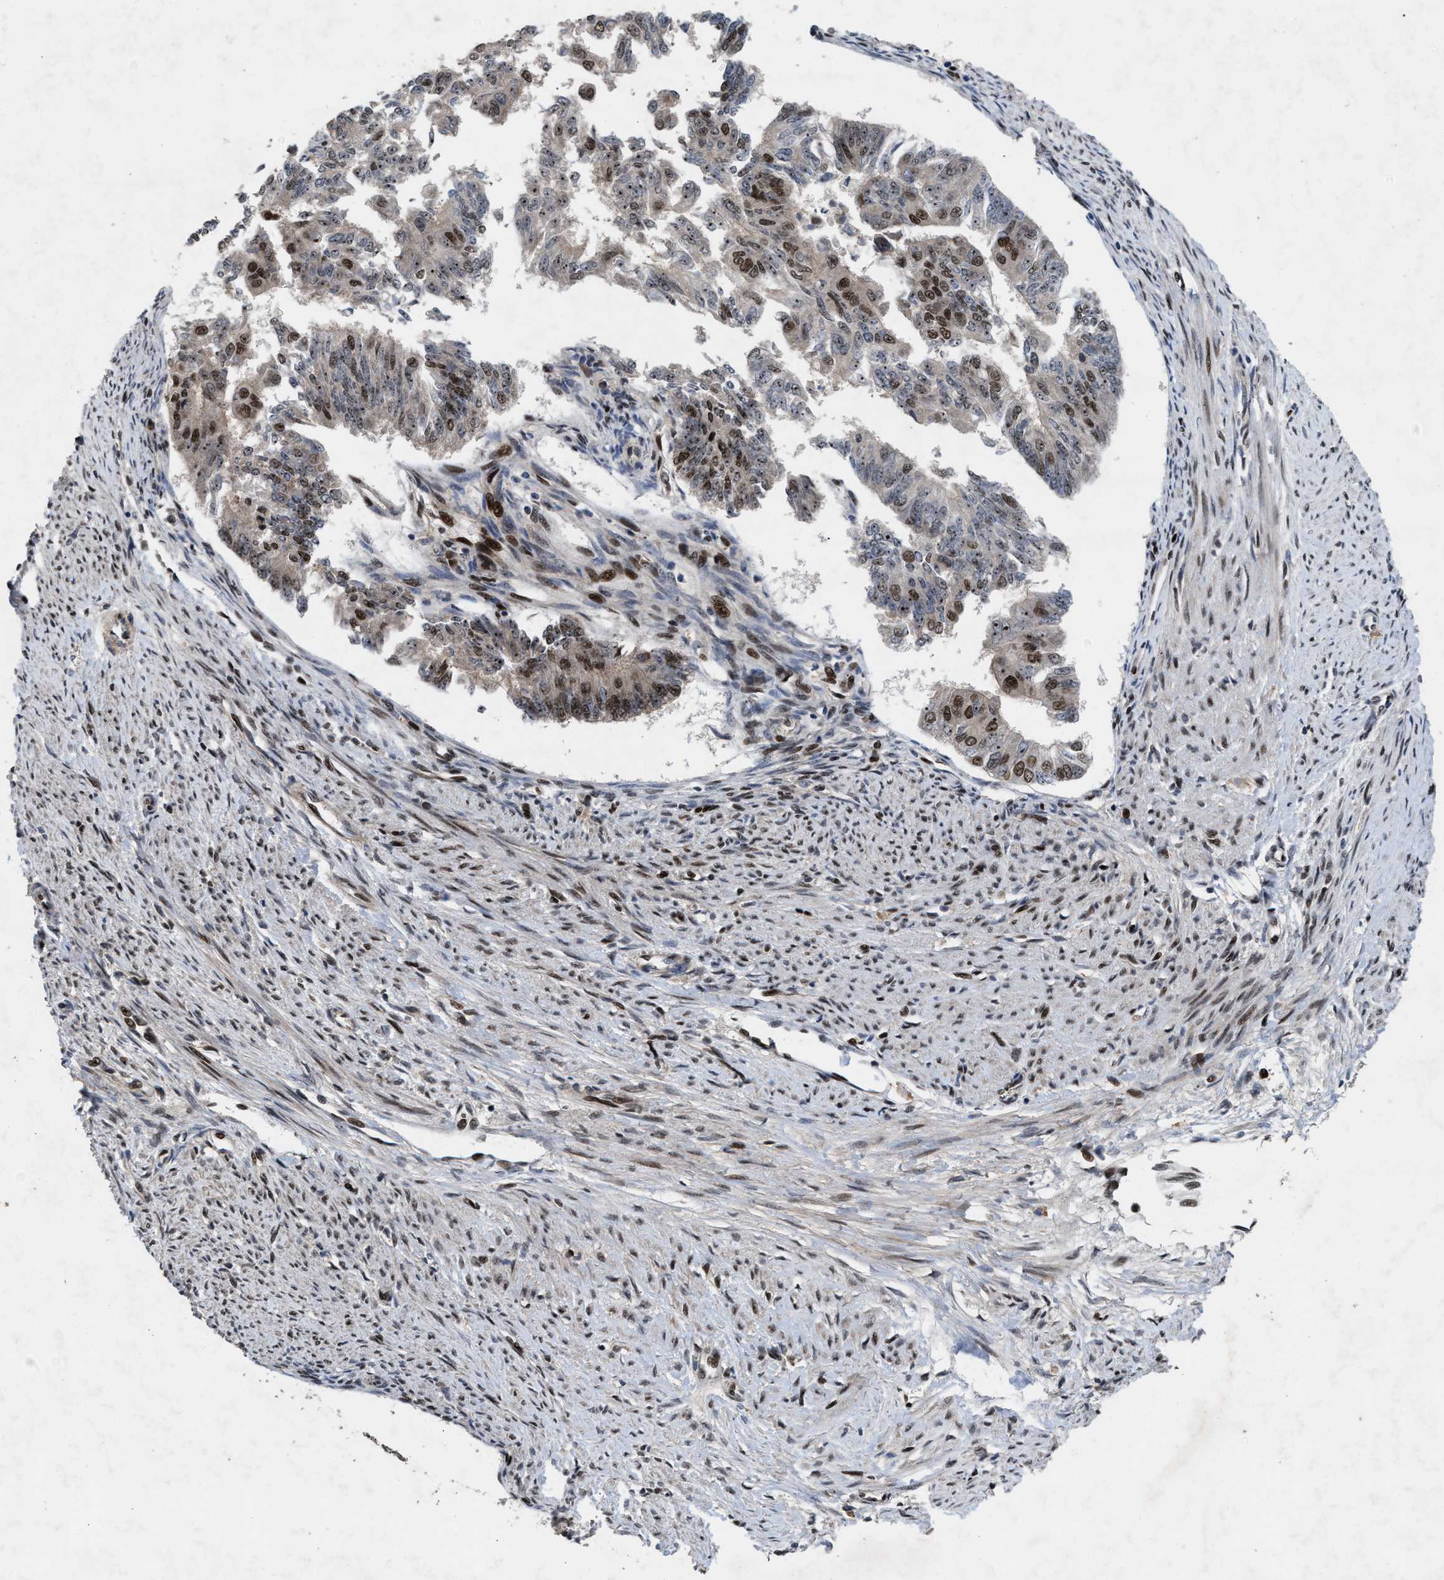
{"staining": {"intensity": "moderate", "quantity": "25%-75%", "location": "nuclear"}, "tissue": "endometrial cancer", "cell_type": "Tumor cells", "image_type": "cancer", "snomed": [{"axis": "morphology", "description": "Adenocarcinoma, NOS"}, {"axis": "topography", "description": "Endometrium"}], "caption": "Endometrial cancer stained for a protein exhibits moderate nuclear positivity in tumor cells.", "gene": "WIZ", "patient": {"sex": "female", "age": 32}}